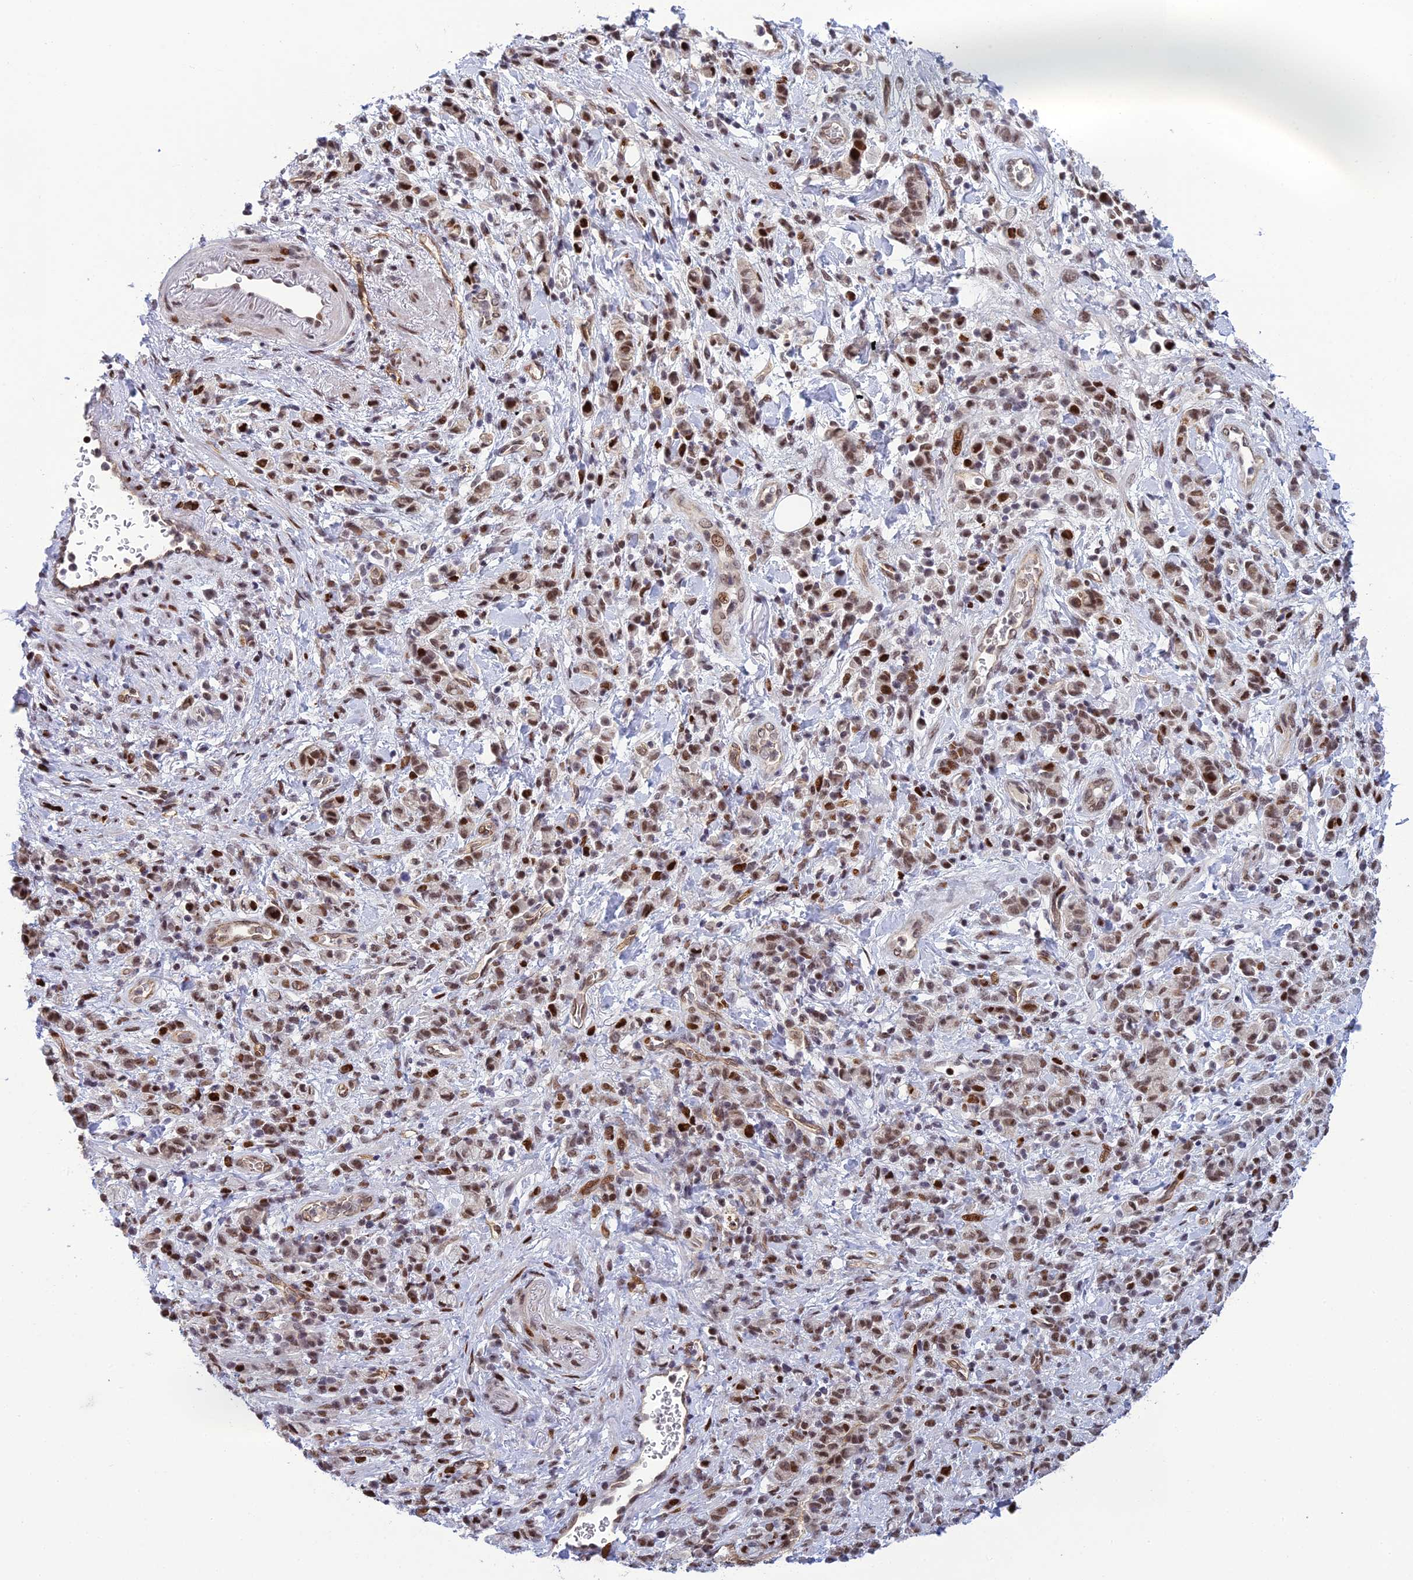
{"staining": {"intensity": "moderate", "quantity": ">75%", "location": "nuclear"}, "tissue": "stomach cancer", "cell_type": "Tumor cells", "image_type": "cancer", "snomed": [{"axis": "morphology", "description": "Adenocarcinoma, NOS"}, {"axis": "topography", "description": "Stomach"}], "caption": "Stomach cancer (adenocarcinoma) stained for a protein exhibits moderate nuclear positivity in tumor cells. The staining is performed using DAB brown chromogen to label protein expression. The nuclei are counter-stained blue using hematoxylin.", "gene": "RANBP3", "patient": {"sex": "male", "age": 77}}